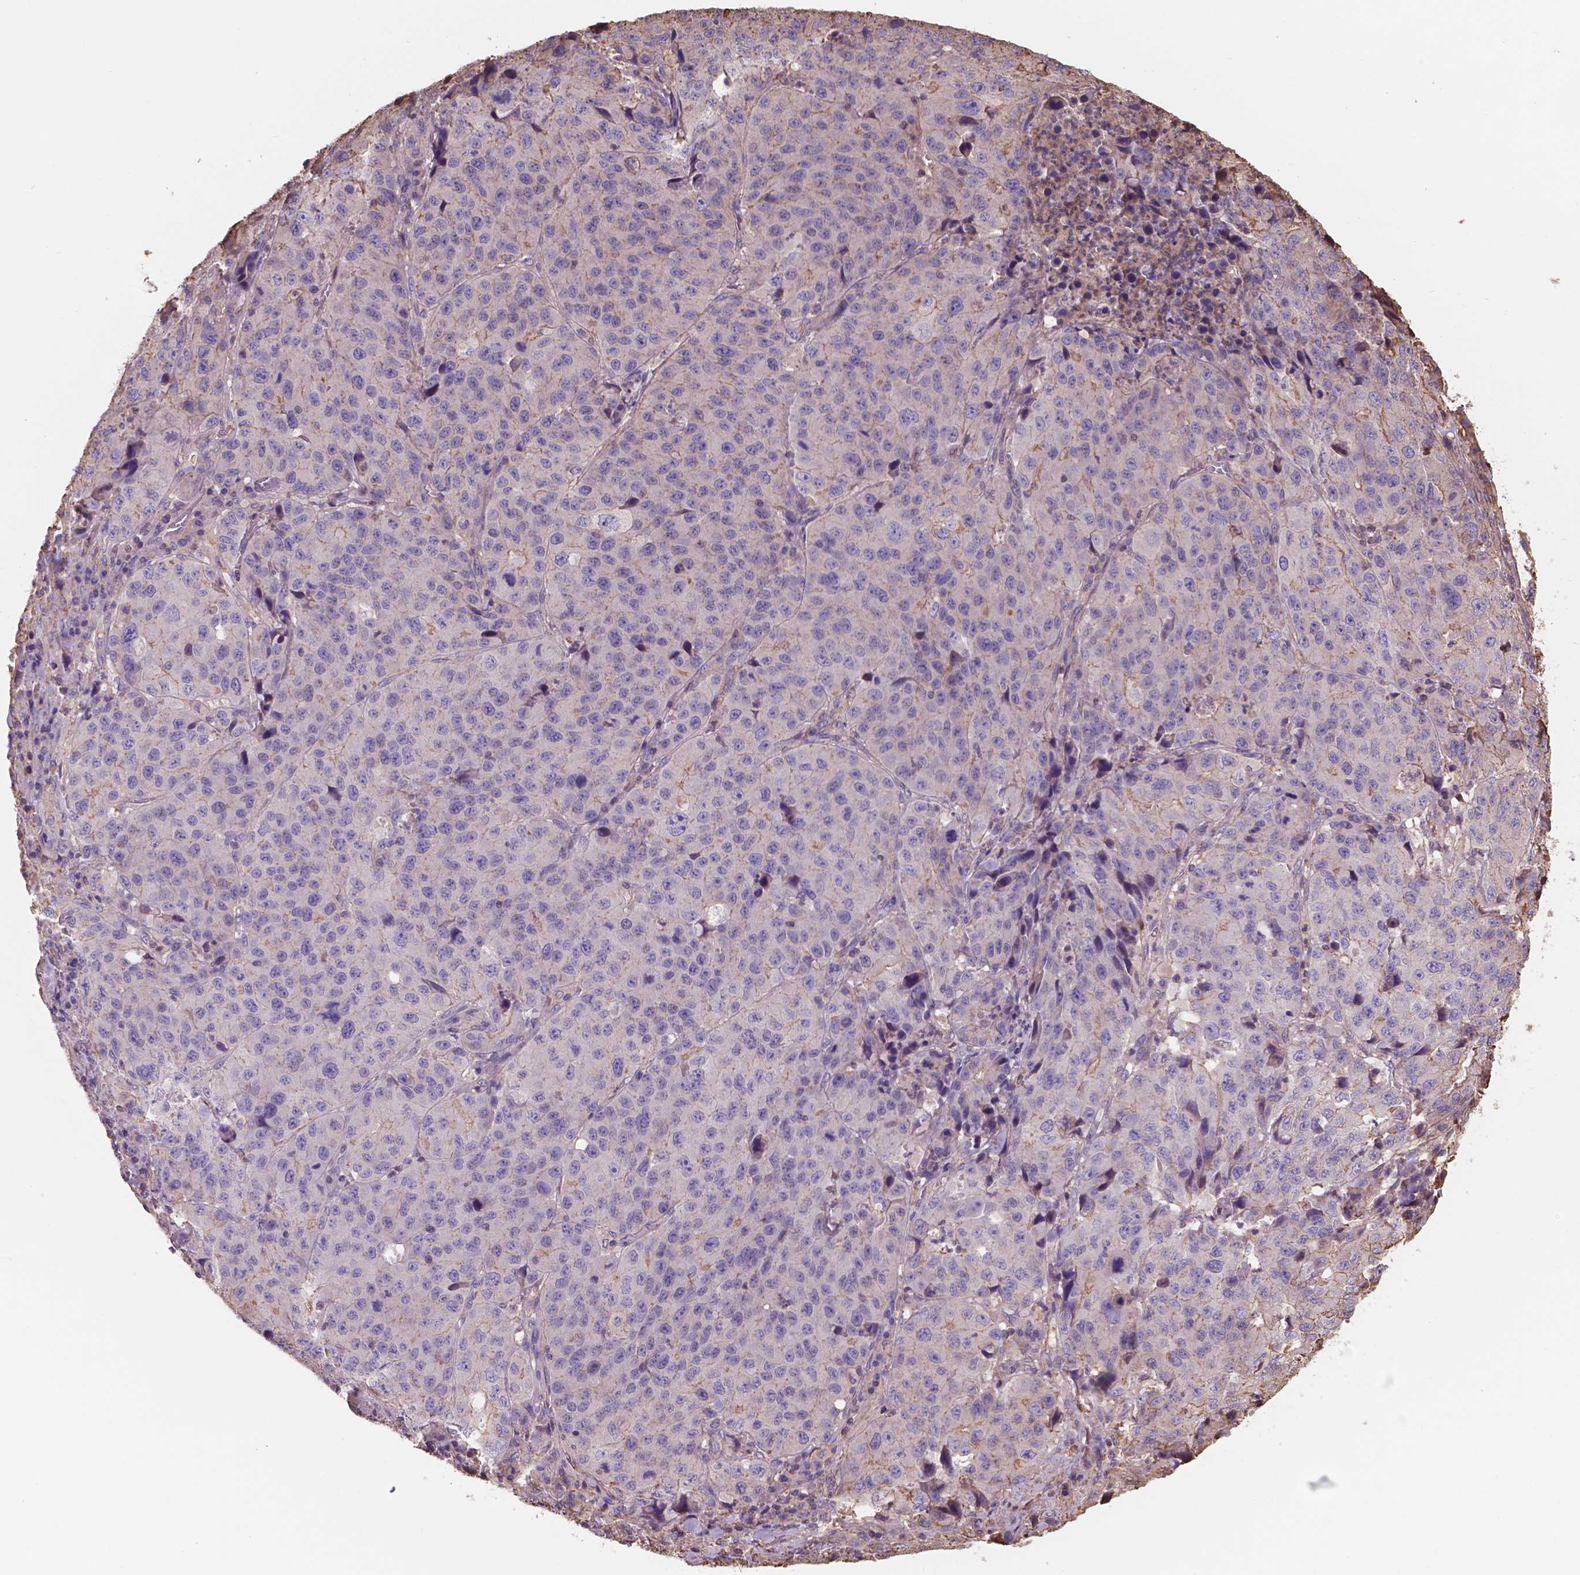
{"staining": {"intensity": "negative", "quantity": "none", "location": "none"}, "tissue": "stomach cancer", "cell_type": "Tumor cells", "image_type": "cancer", "snomed": [{"axis": "morphology", "description": "Adenocarcinoma, NOS"}, {"axis": "topography", "description": "Stomach"}], "caption": "Stomach cancer was stained to show a protein in brown. There is no significant expression in tumor cells. (DAB (3,3'-diaminobenzidine) IHC with hematoxylin counter stain).", "gene": "NIPA2", "patient": {"sex": "male", "age": 71}}